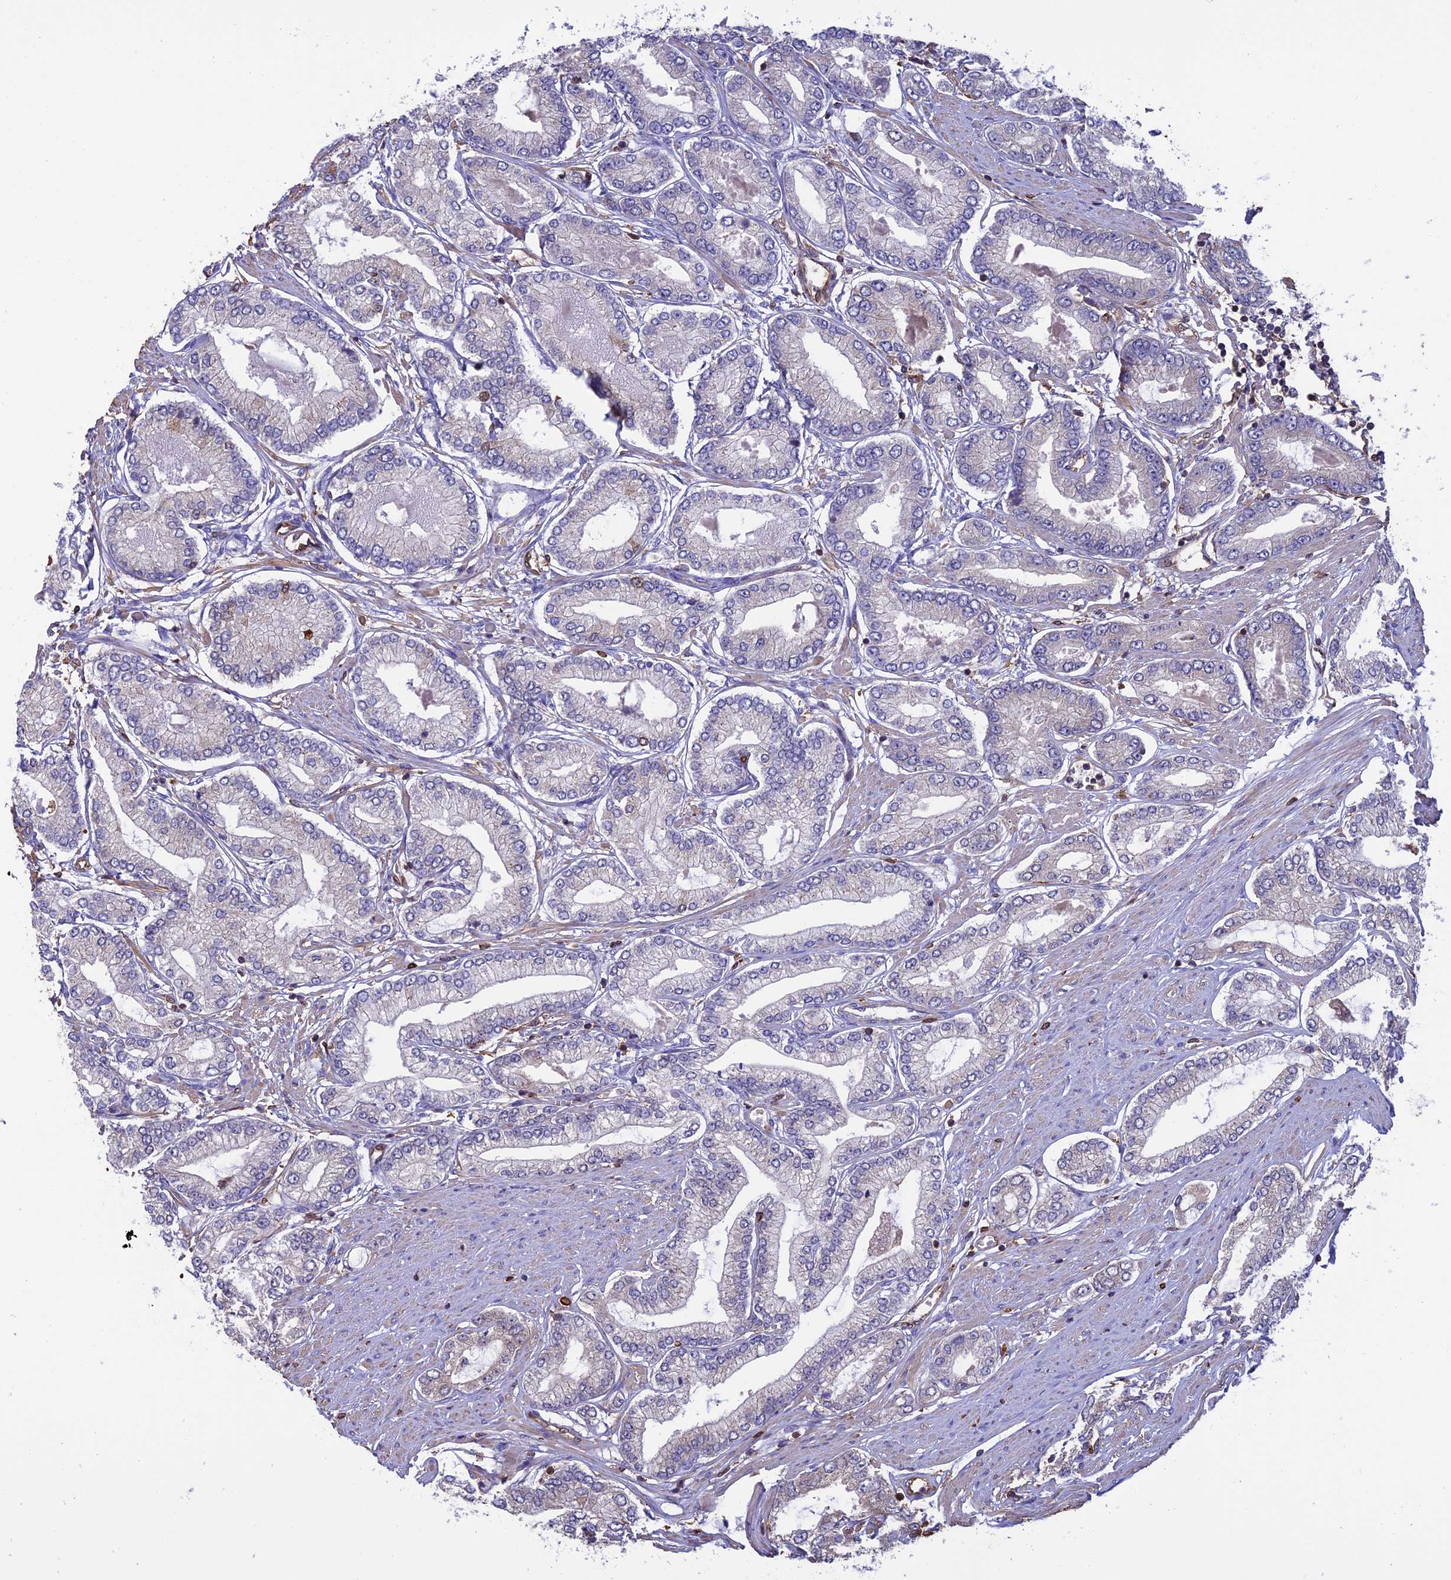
{"staining": {"intensity": "negative", "quantity": "none", "location": "none"}, "tissue": "prostate cancer", "cell_type": "Tumor cells", "image_type": "cancer", "snomed": [{"axis": "morphology", "description": "Adenocarcinoma, Low grade"}, {"axis": "topography", "description": "Prostate"}], "caption": "The histopathology image reveals no significant staining in tumor cells of prostate cancer.", "gene": "ARHGAP18", "patient": {"sex": "male", "age": 63}}